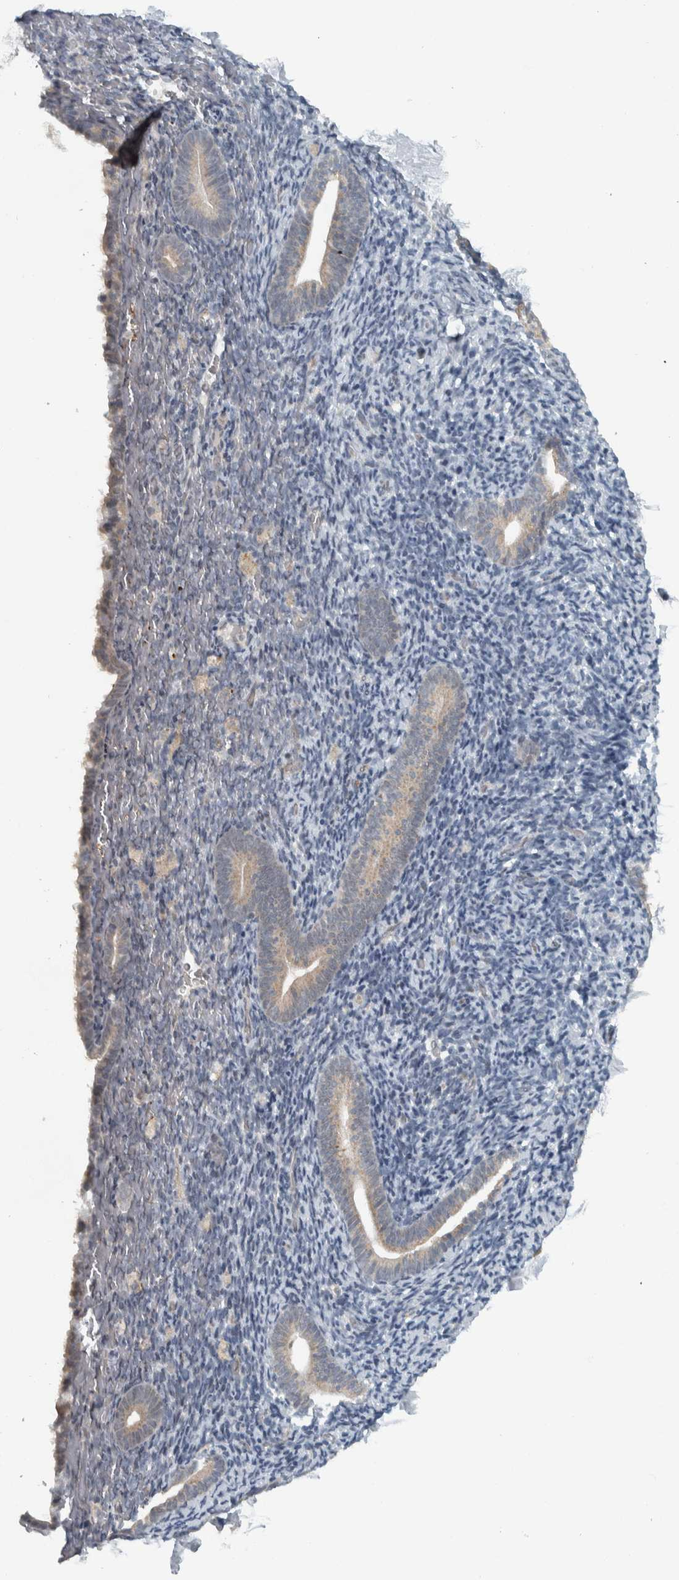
{"staining": {"intensity": "negative", "quantity": "none", "location": "none"}, "tissue": "endometrium", "cell_type": "Cells in endometrial stroma", "image_type": "normal", "snomed": [{"axis": "morphology", "description": "Normal tissue, NOS"}, {"axis": "topography", "description": "Endometrium"}], "caption": "A photomicrograph of endometrium stained for a protein shows no brown staining in cells in endometrial stroma.", "gene": "NAPG", "patient": {"sex": "female", "age": 51}}